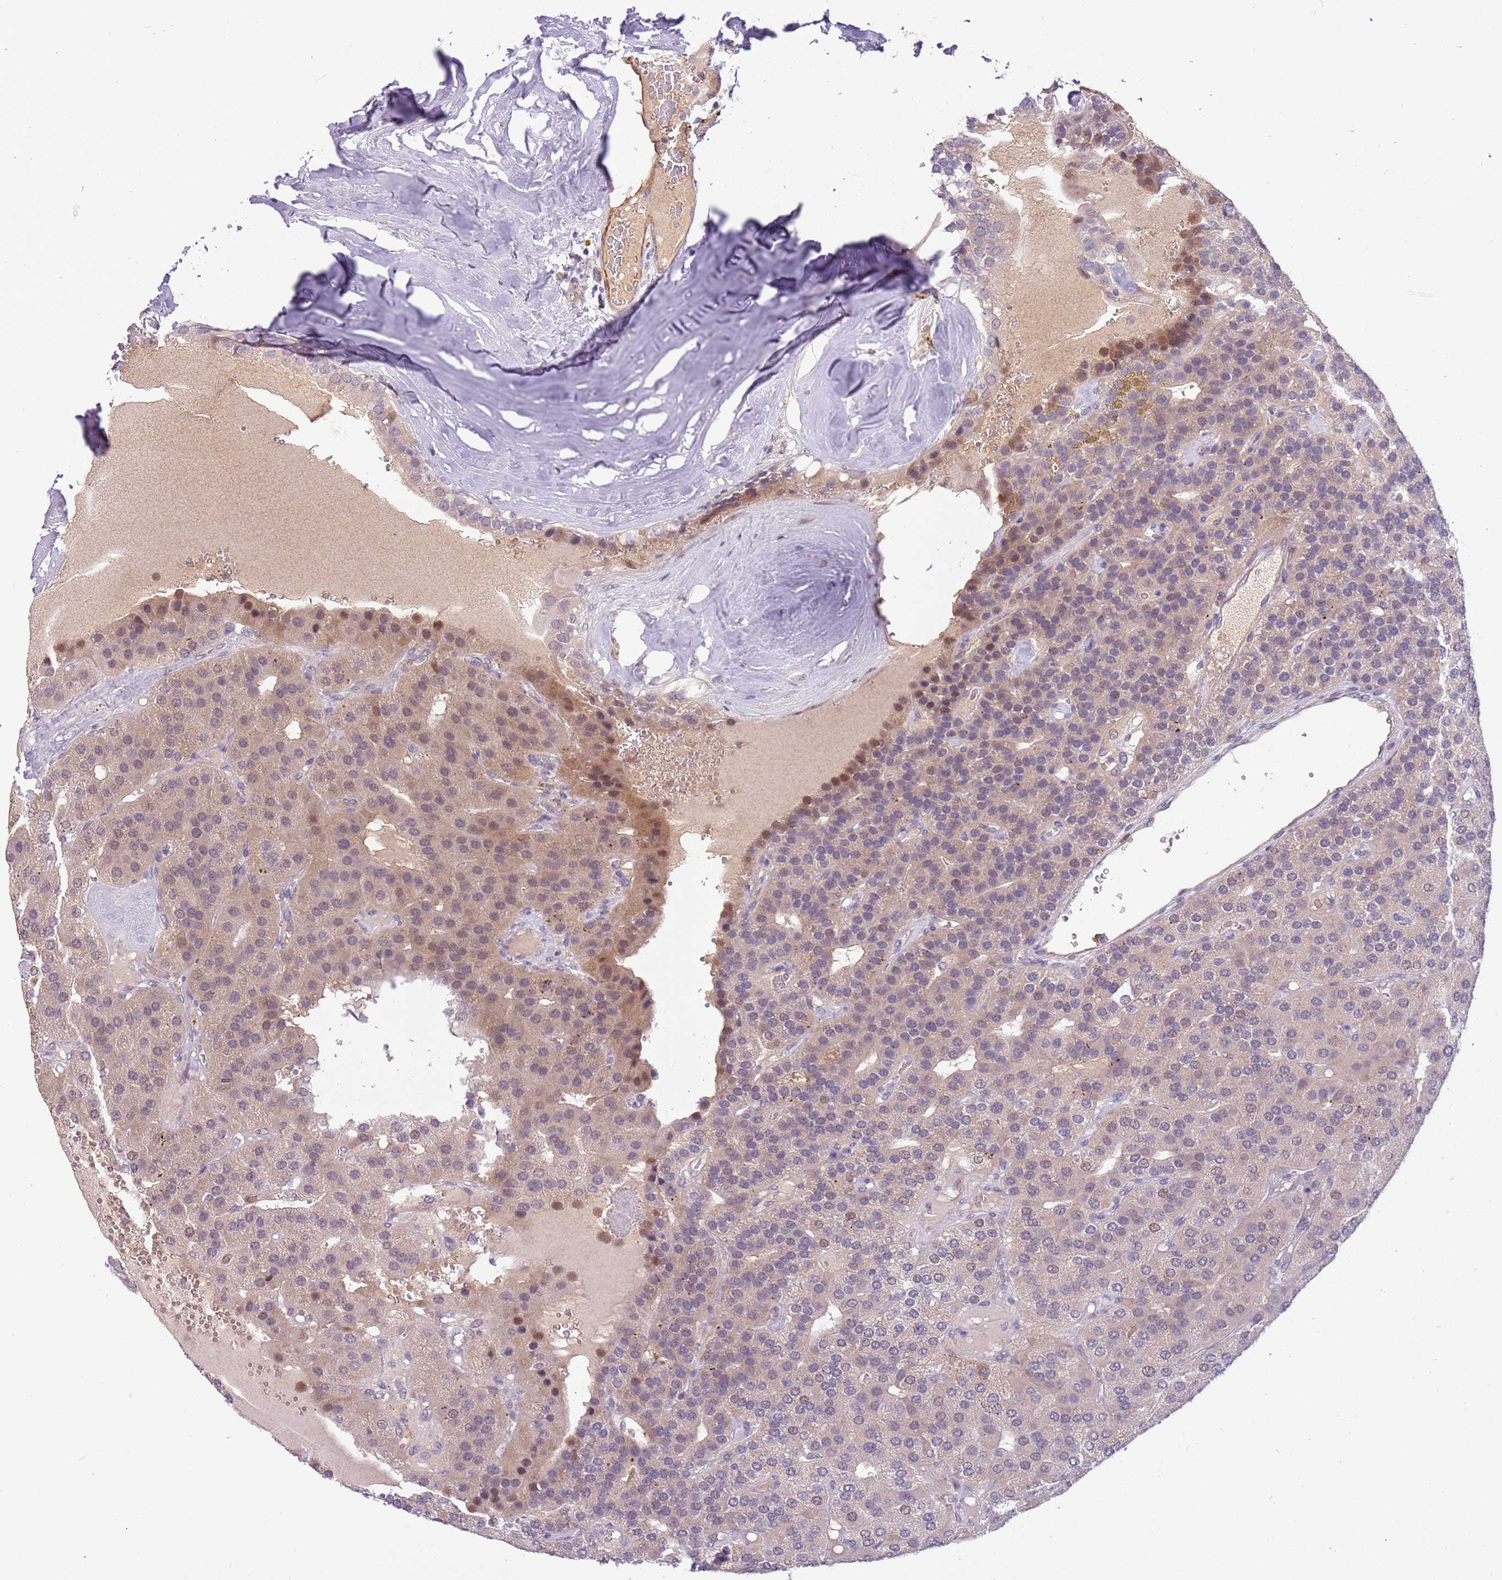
{"staining": {"intensity": "weak", "quantity": "25%-75%", "location": "cytoplasmic/membranous,nuclear"}, "tissue": "parathyroid gland", "cell_type": "Glandular cells", "image_type": "normal", "snomed": [{"axis": "morphology", "description": "Normal tissue, NOS"}, {"axis": "morphology", "description": "Adenoma, NOS"}, {"axis": "topography", "description": "Parathyroid gland"}], "caption": "Protein staining of normal parathyroid gland shows weak cytoplasmic/membranous,nuclear positivity in approximately 25%-75% of glandular cells. The protein is stained brown, and the nuclei are stained in blue (DAB (3,3'-diaminobenzidine) IHC with brightfield microscopy, high magnification).", "gene": "MAGEF1", "patient": {"sex": "female", "age": 86}}